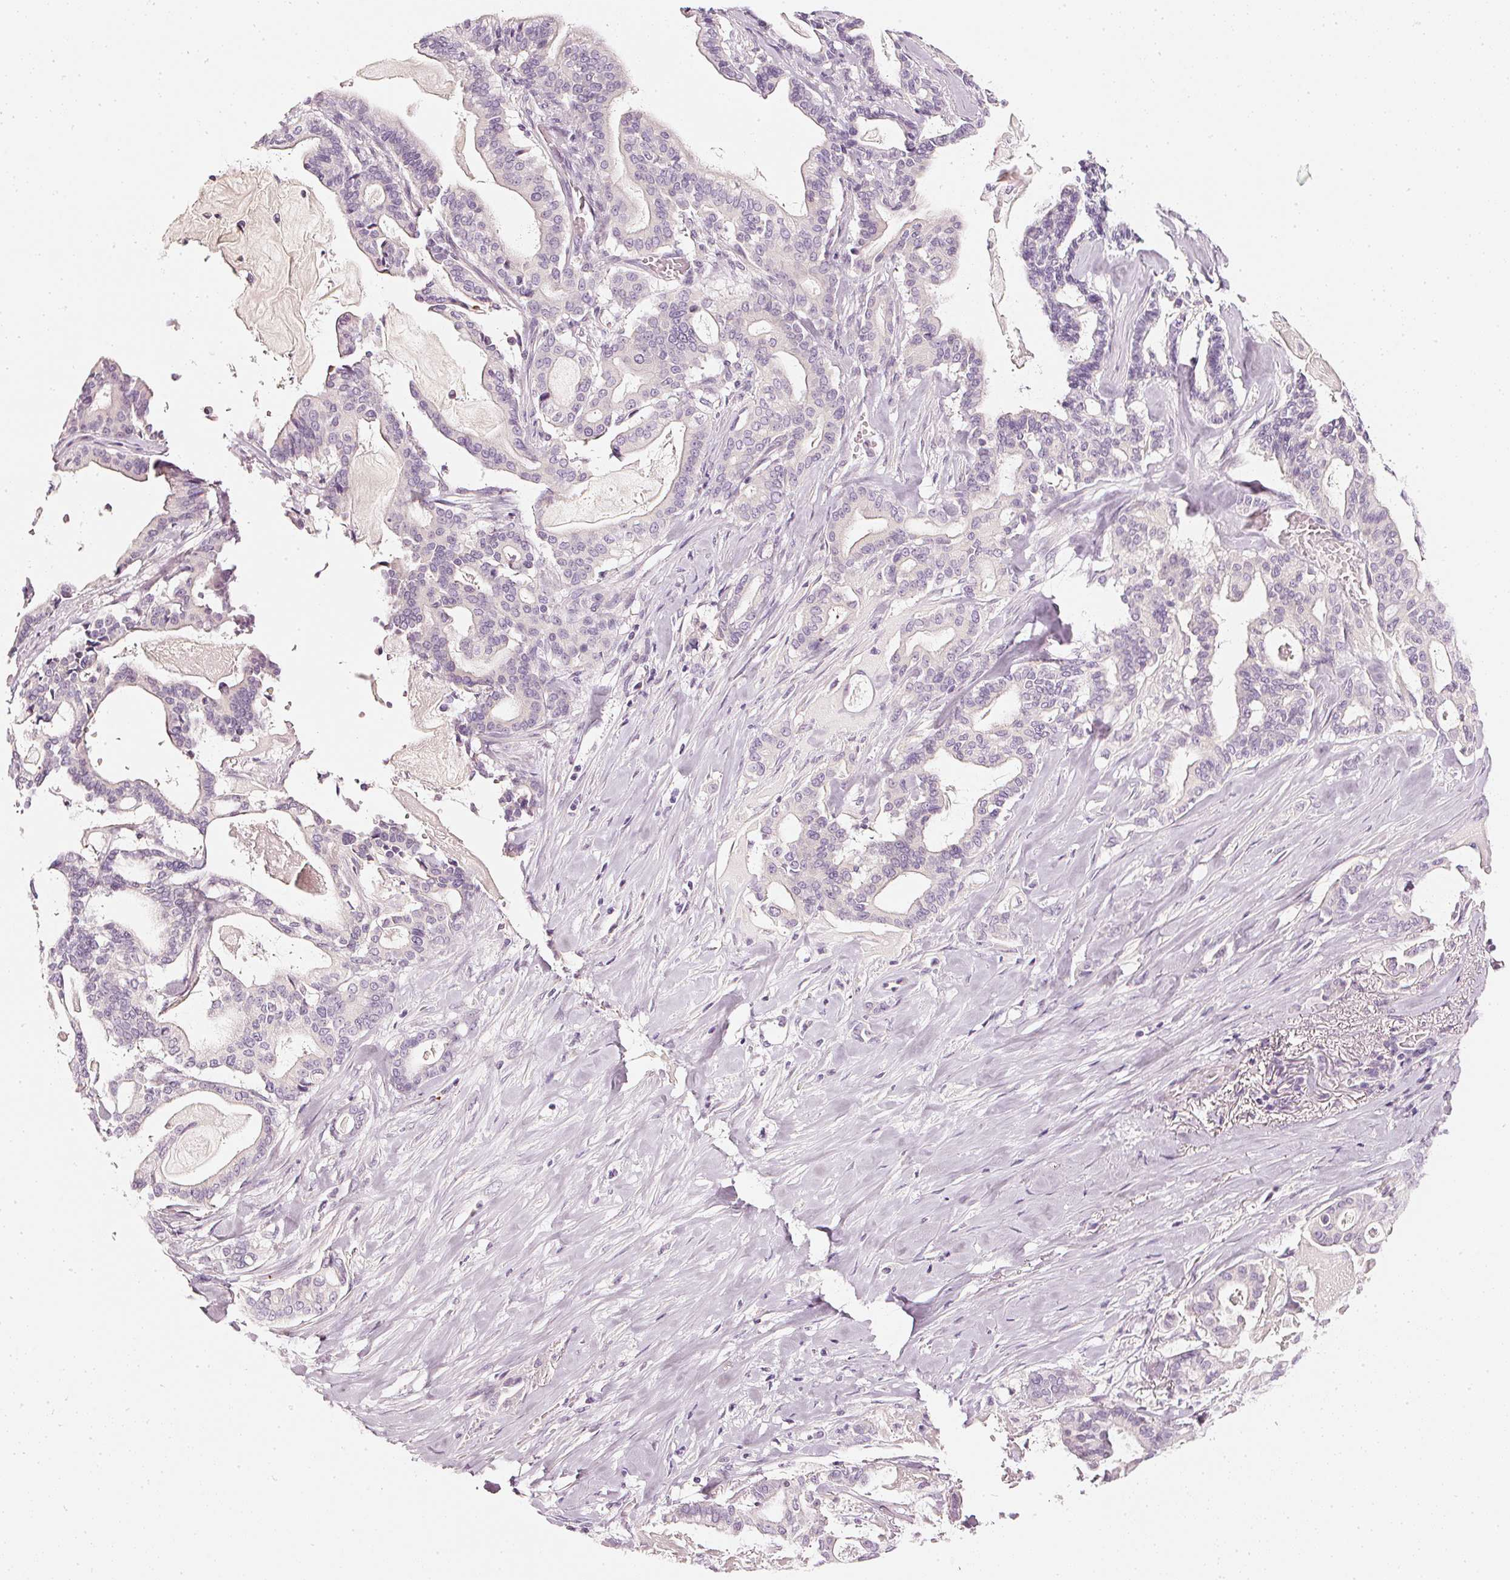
{"staining": {"intensity": "negative", "quantity": "none", "location": "none"}, "tissue": "pancreatic cancer", "cell_type": "Tumor cells", "image_type": "cancer", "snomed": [{"axis": "morphology", "description": "Adenocarcinoma, NOS"}, {"axis": "topography", "description": "Pancreas"}], "caption": "IHC image of neoplastic tissue: human pancreatic cancer stained with DAB exhibits no significant protein expression in tumor cells.", "gene": "CNP", "patient": {"sex": "male", "age": 63}}